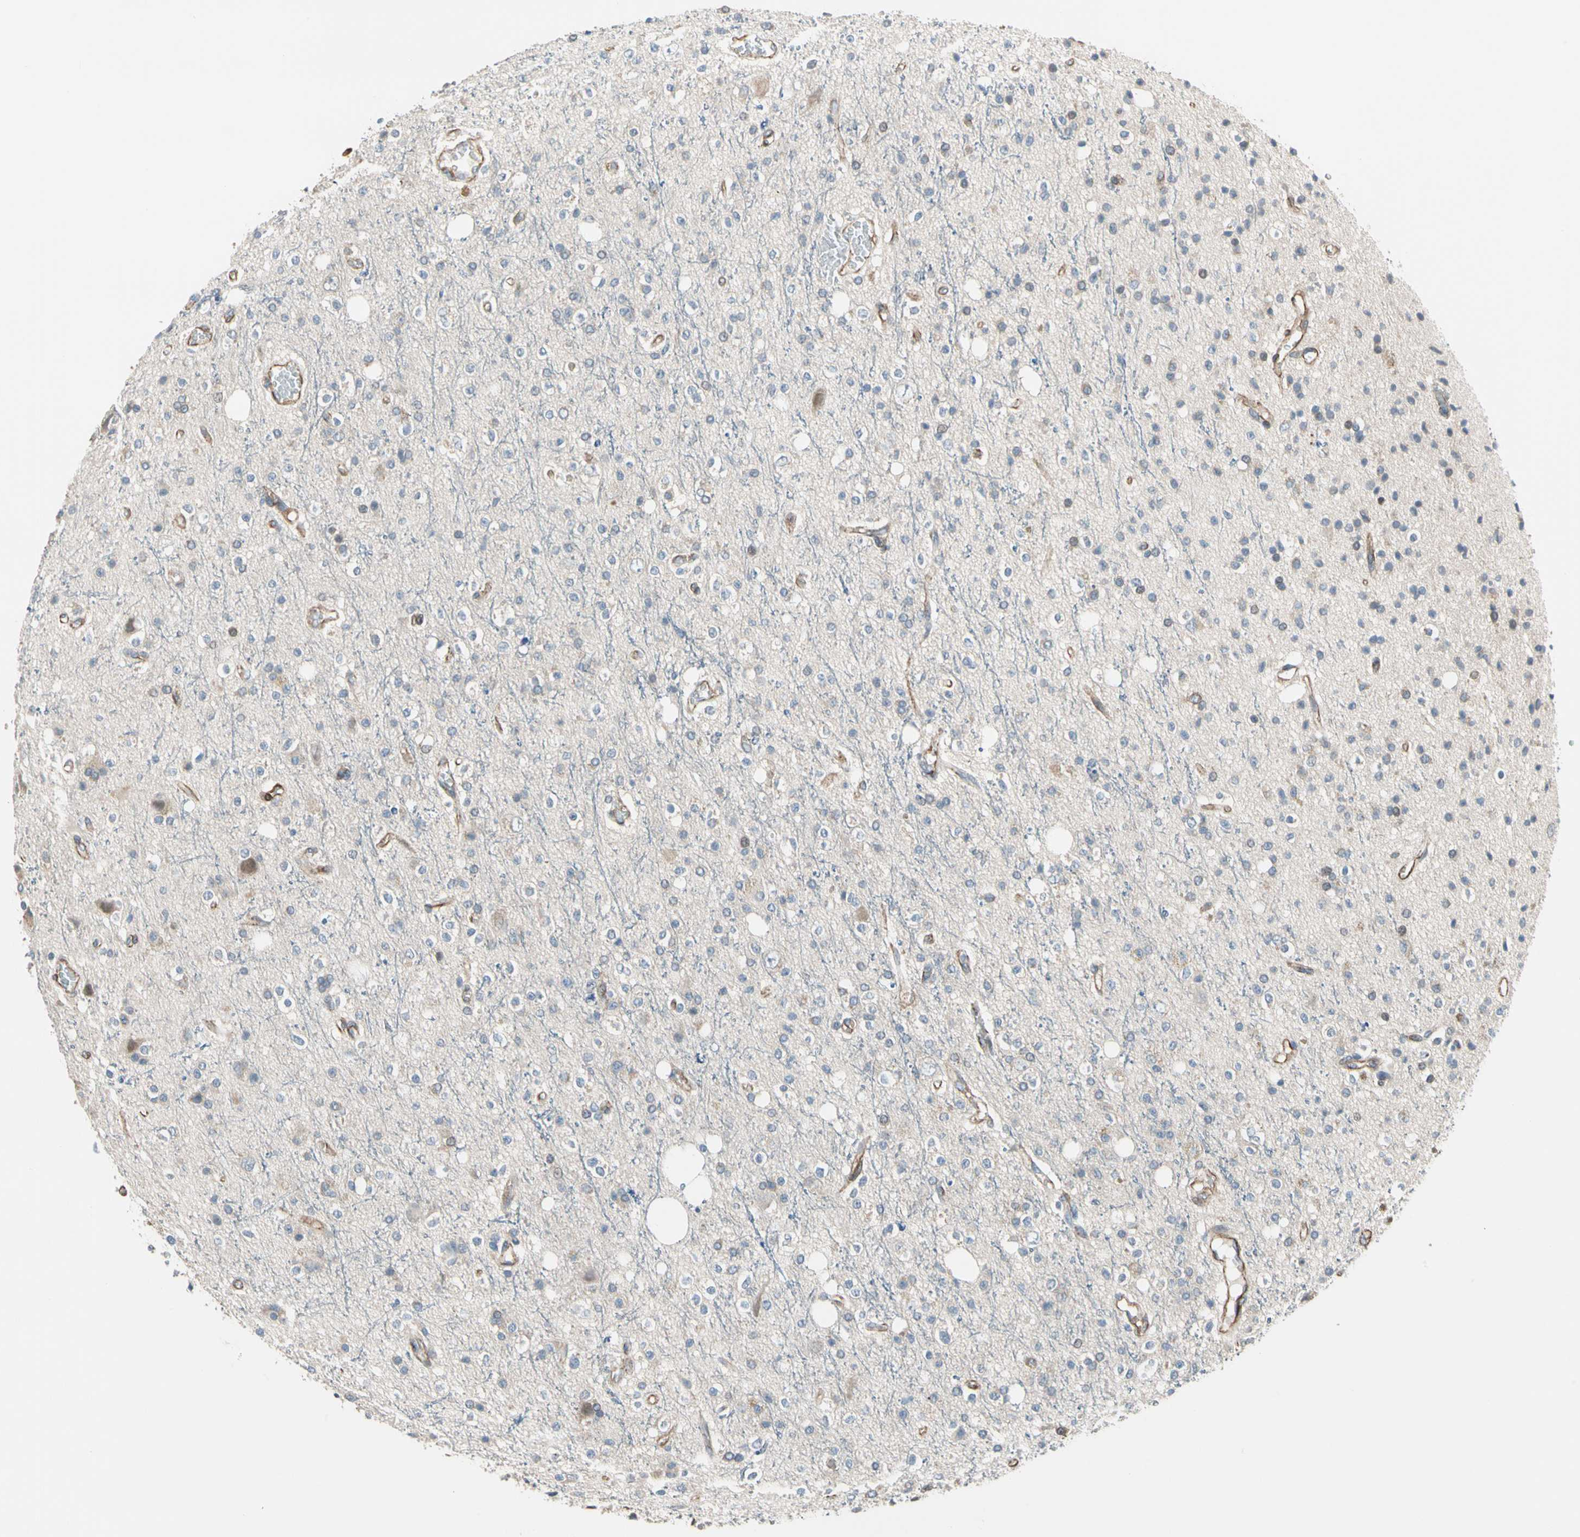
{"staining": {"intensity": "weak", "quantity": "<25%", "location": "cytoplasmic/membranous"}, "tissue": "glioma", "cell_type": "Tumor cells", "image_type": "cancer", "snomed": [{"axis": "morphology", "description": "Glioma, malignant, High grade"}, {"axis": "topography", "description": "Brain"}], "caption": "There is no significant staining in tumor cells of glioma.", "gene": "LIMK2", "patient": {"sex": "male", "age": 47}}